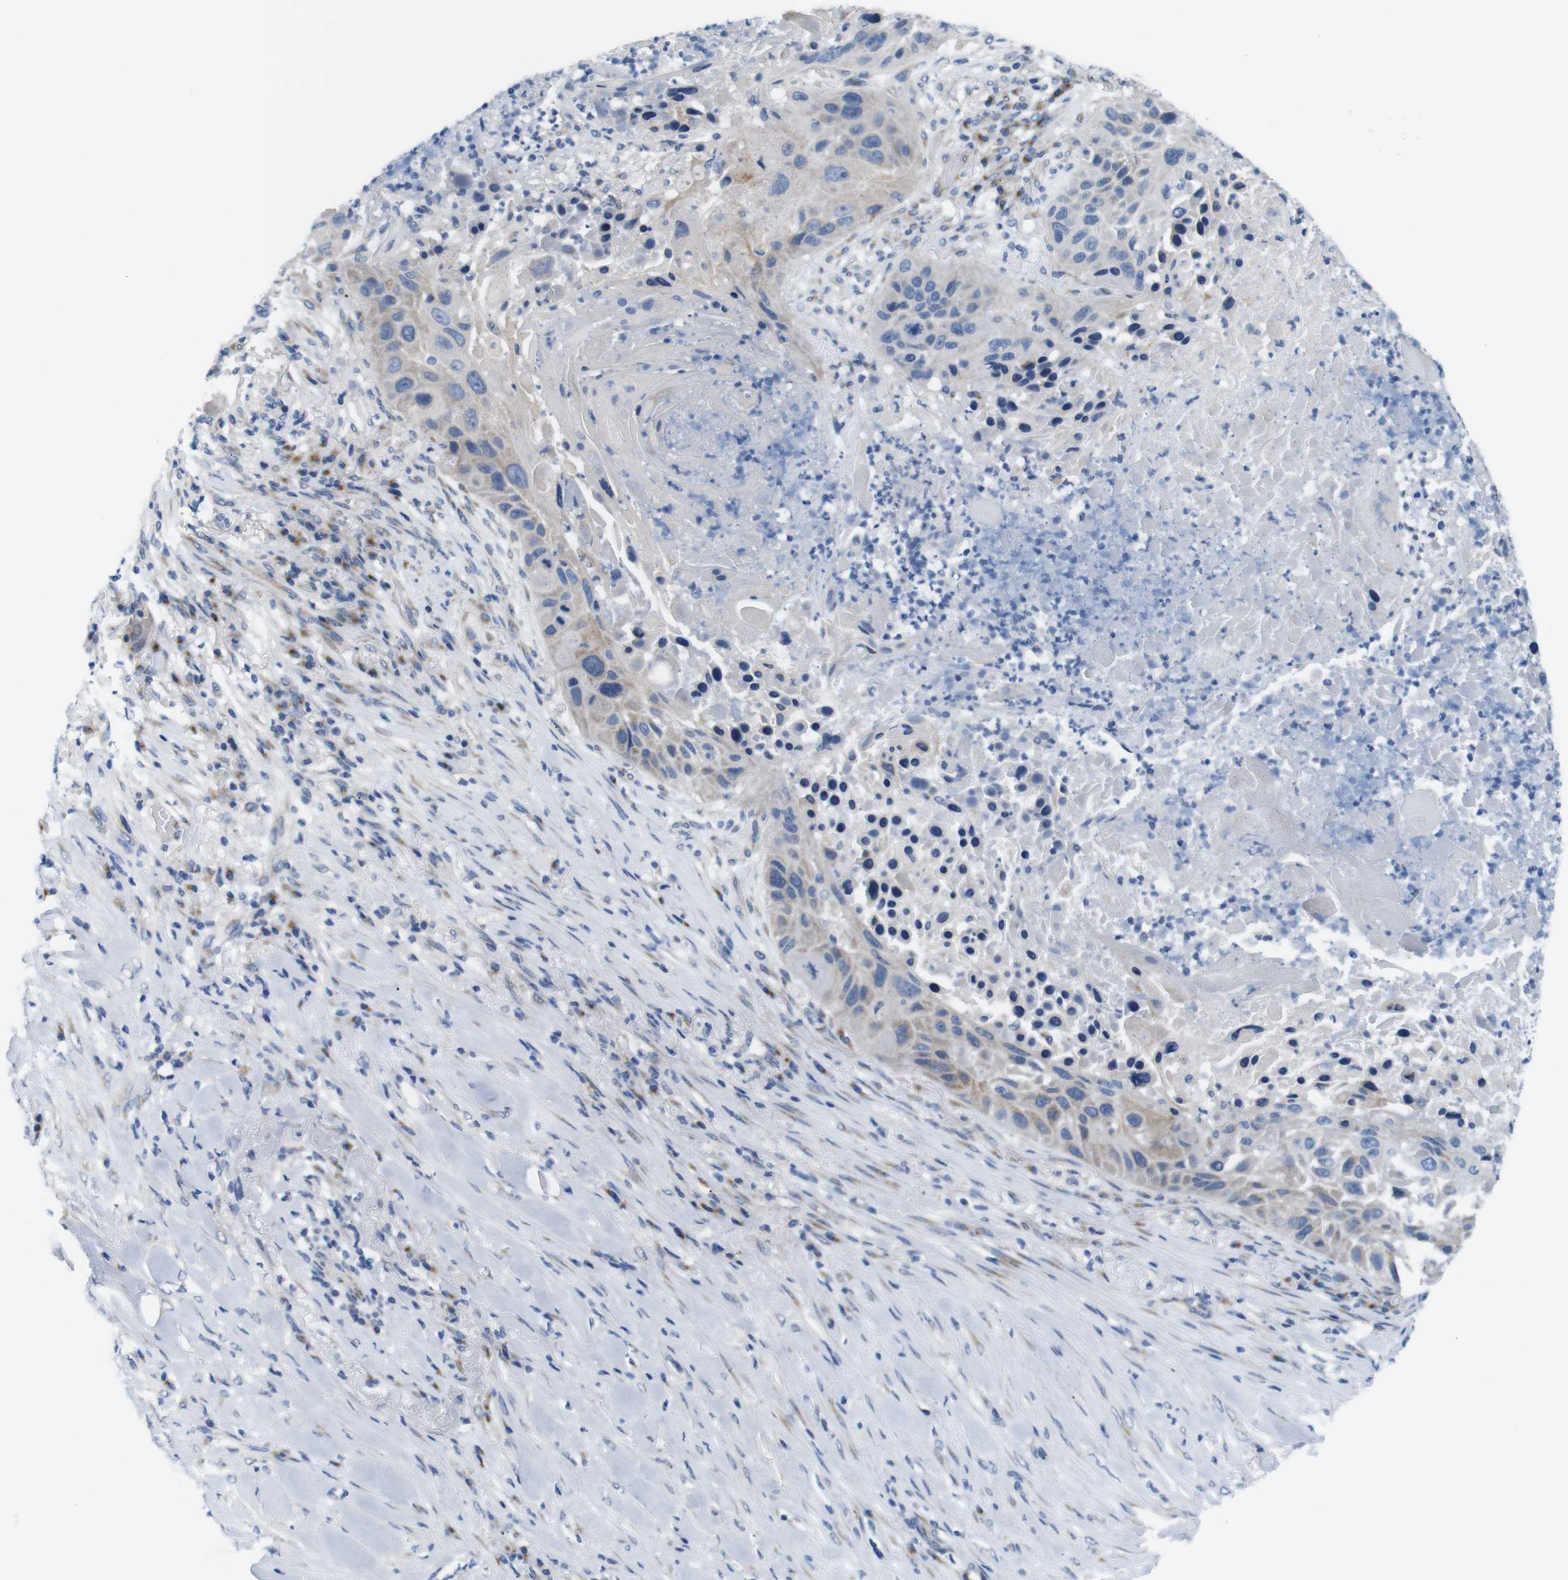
{"staining": {"intensity": "weak", "quantity": "<25%", "location": "cytoplasmic/membranous"}, "tissue": "lung cancer", "cell_type": "Tumor cells", "image_type": "cancer", "snomed": [{"axis": "morphology", "description": "Squamous cell carcinoma, NOS"}, {"axis": "topography", "description": "Lung"}], "caption": "This is an immunohistochemistry histopathology image of squamous cell carcinoma (lung). There is no expression in tumor cells.", "gene": "GOLGA2", "patient": {"sex": "male", "age": 57}}